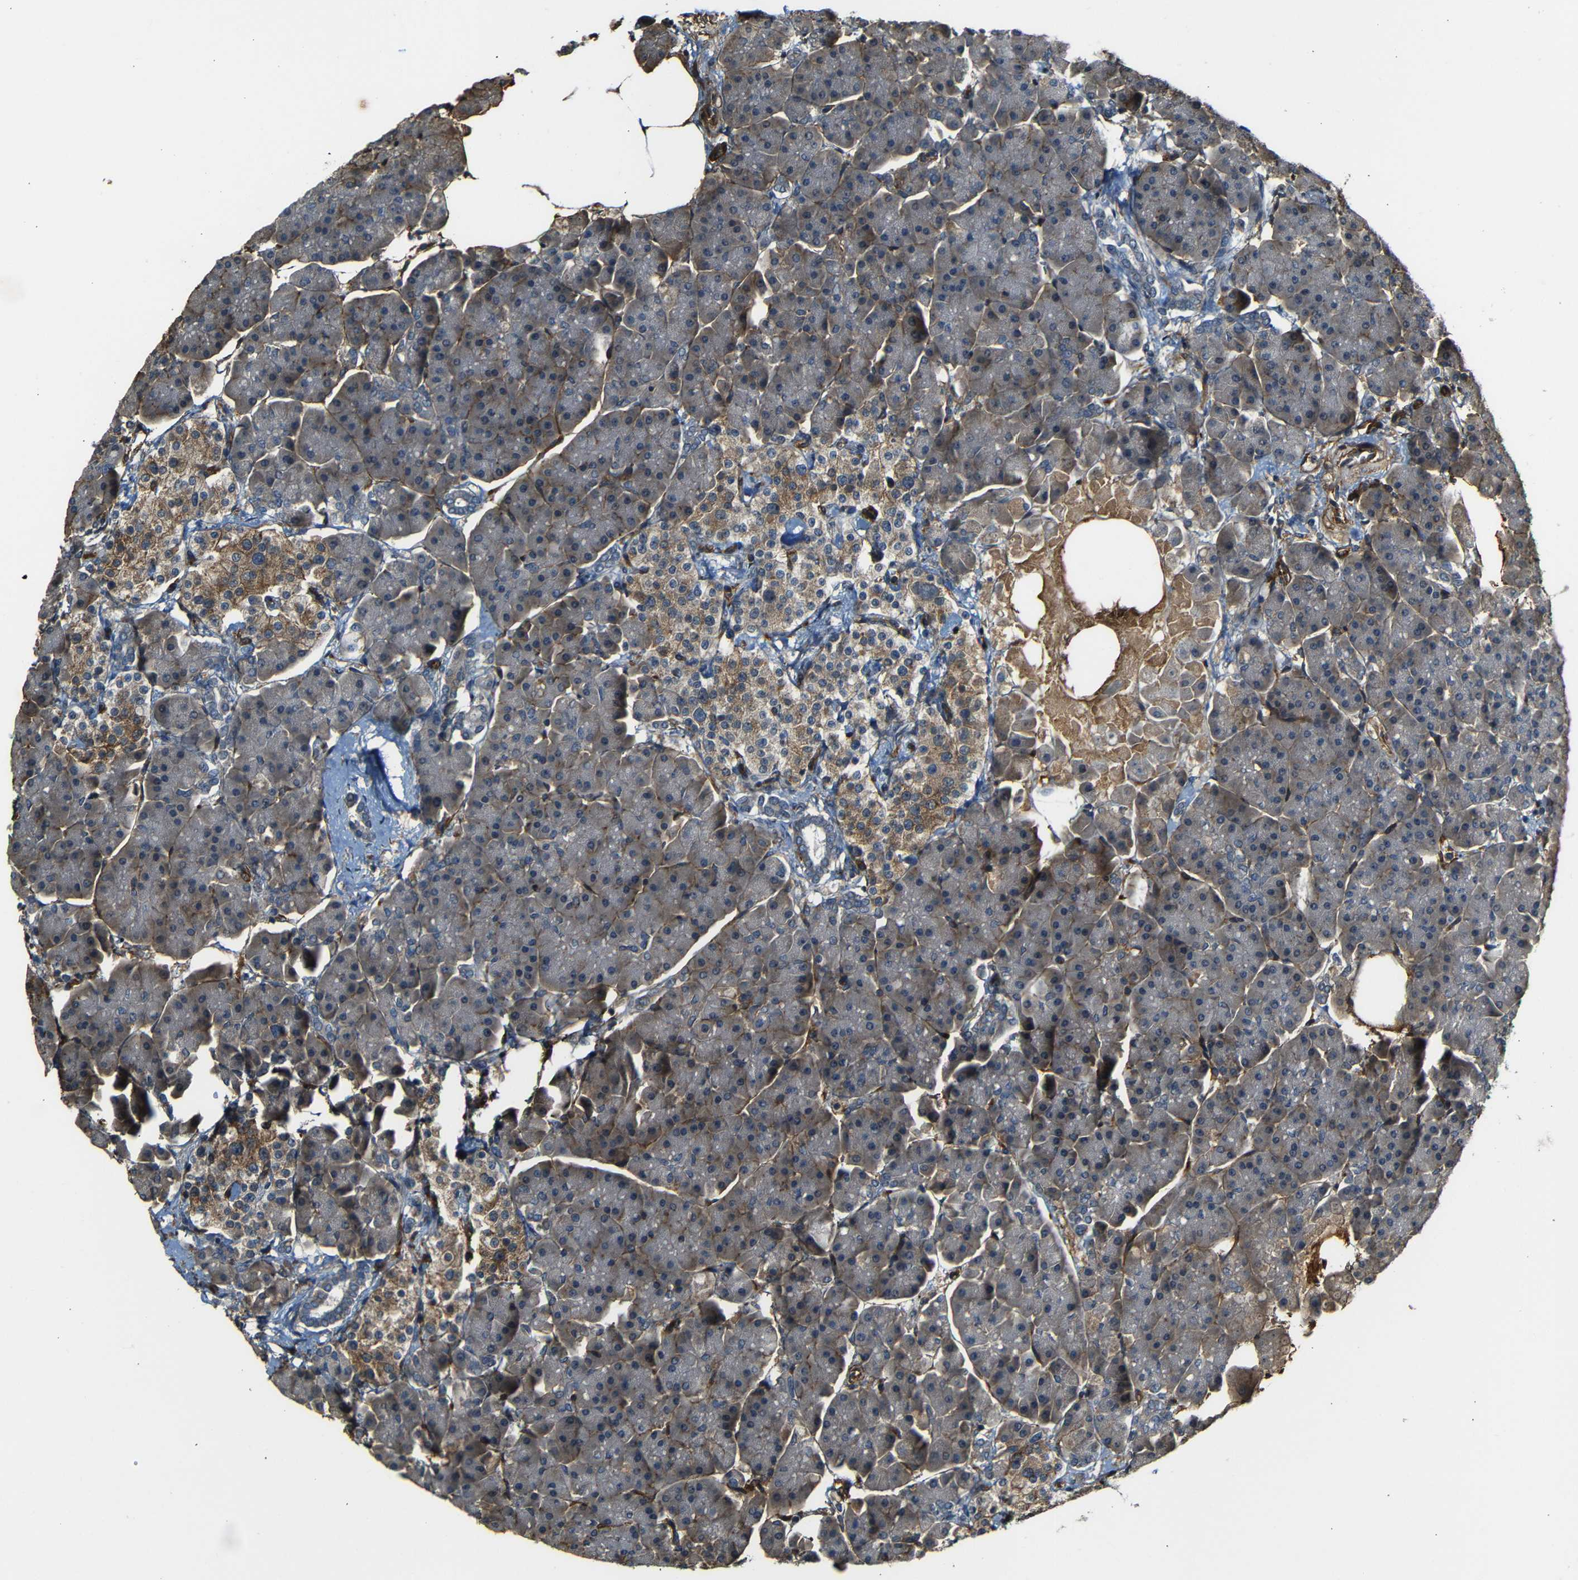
{"staining": {"intensity": "weak", "quantity": ">75%", "location": "cytoplasmic/membranous"}, "tissue": "pancreas", "cell_type": "Exocrine glandular cells", "image_type": "normal", "snomed": [{"axis": "morphology", "description": "Normal tissue, NOS"}, {"axis": "topography", "description": "Pancreas"}], "caption": "Pancreas stained with a protein marker shows weak staining in exocrine glandular cells.", "gene": "RELL1", "patient": {"sex": "female", "age": 70}}